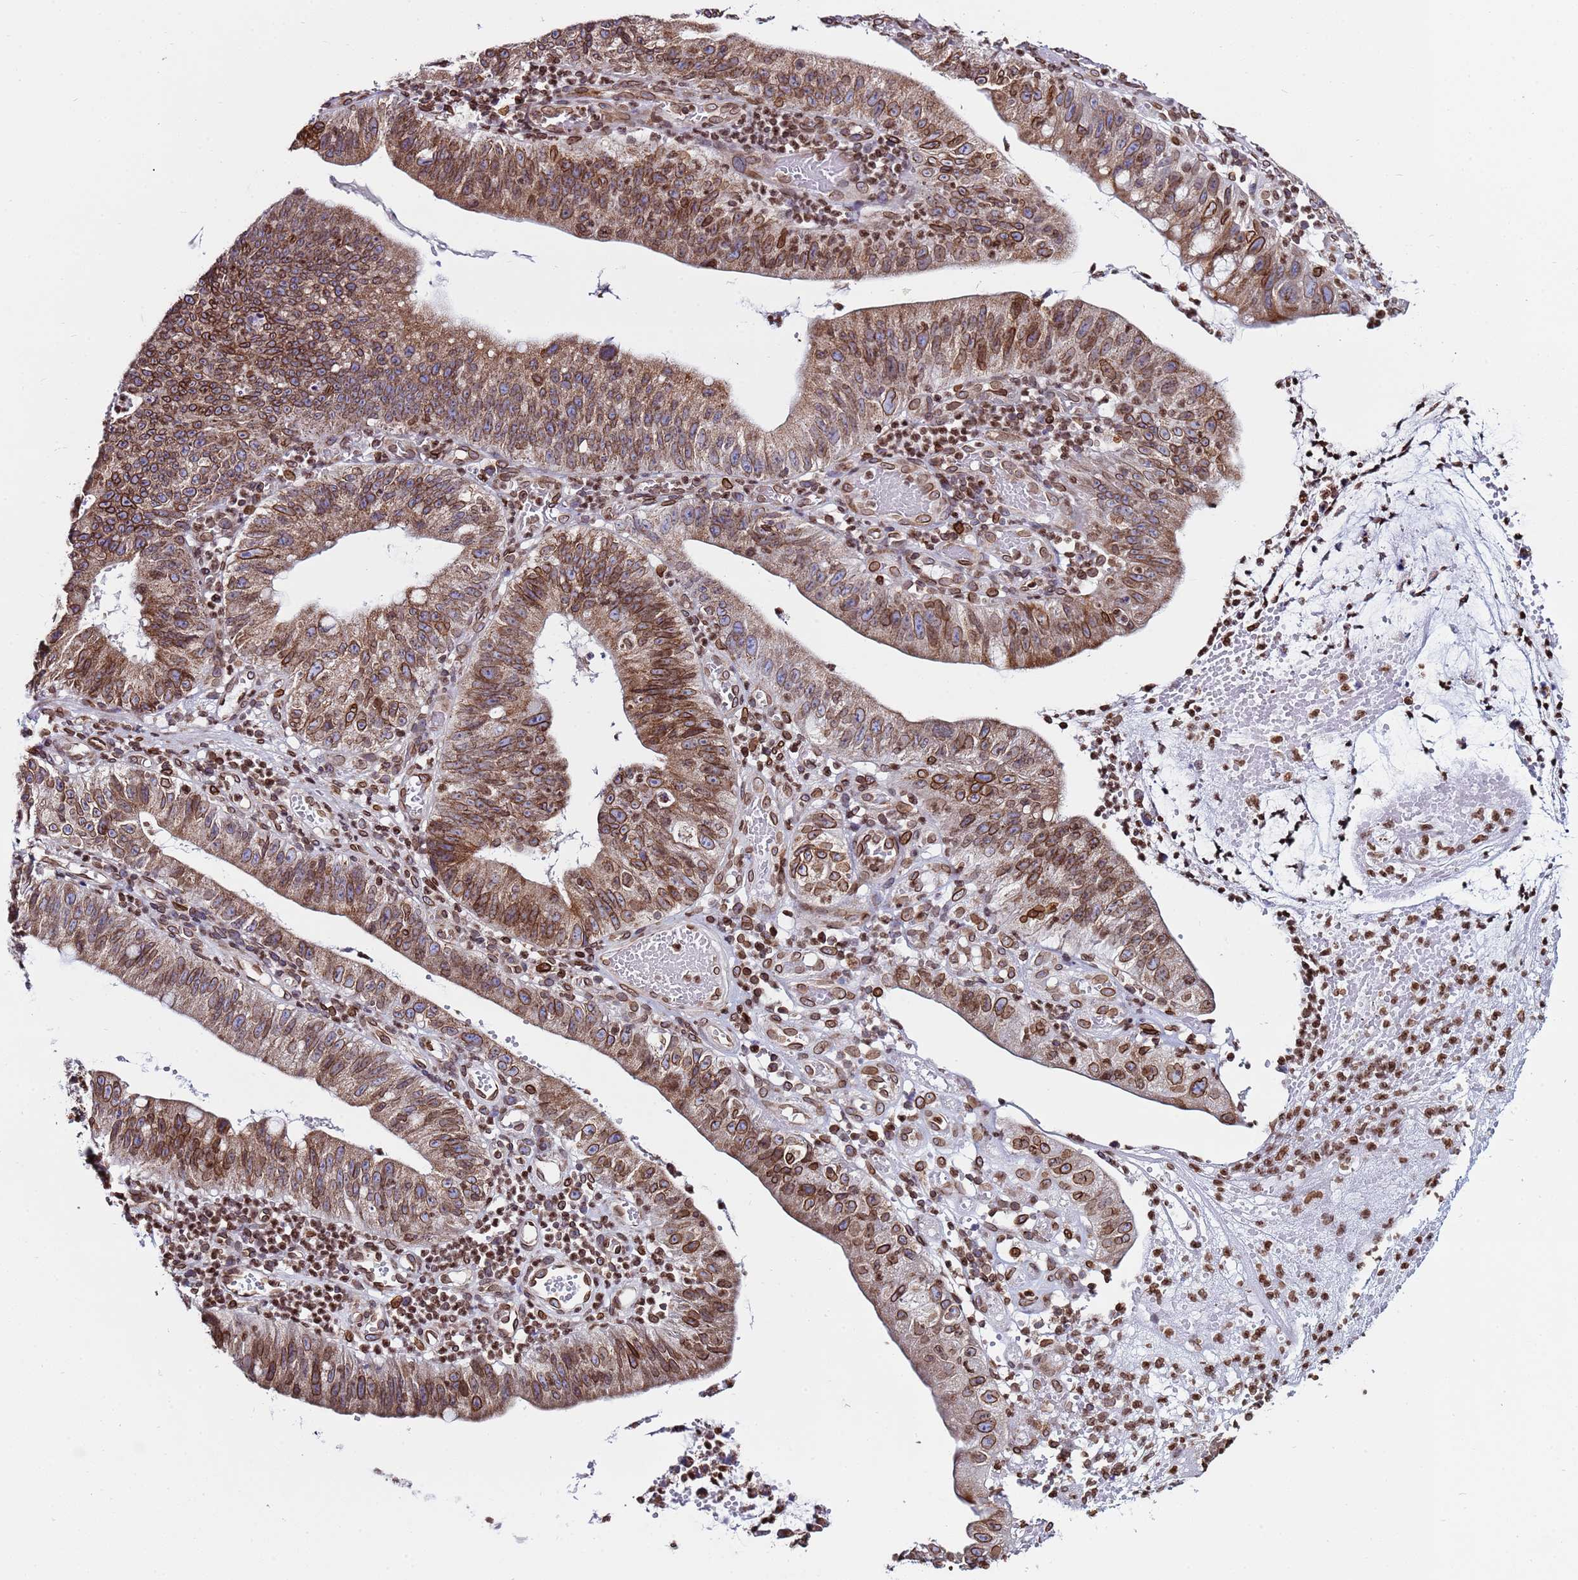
{"staining": {"intensity": "moderate", "quantity": ">75%", "location": "cytoplasmic/membranous,nuclear"}, "tissue": "stomach cancer", "cell_type": "Tumor cells", "image_type": "cancer", "snomed": [{"axis": "morphology", "description": "Adenocarcinoma, NOS"}, {"axis": "topography", "description": "Stomach"}], "caption": "DAB immunohistochemical staining of stomach cancer (adenocarcinoma) reveals moderate cytoplasmic/membranous and nuclear protein expression in approximately >75% of tumor cells. The staining is performed using DAB brown chromogen to label protein expression. The nuclei are counter-stained blue using hematoxylin.", "gene": "TOR1AIP1", "patient": {"sex": "male", "age": 59}}